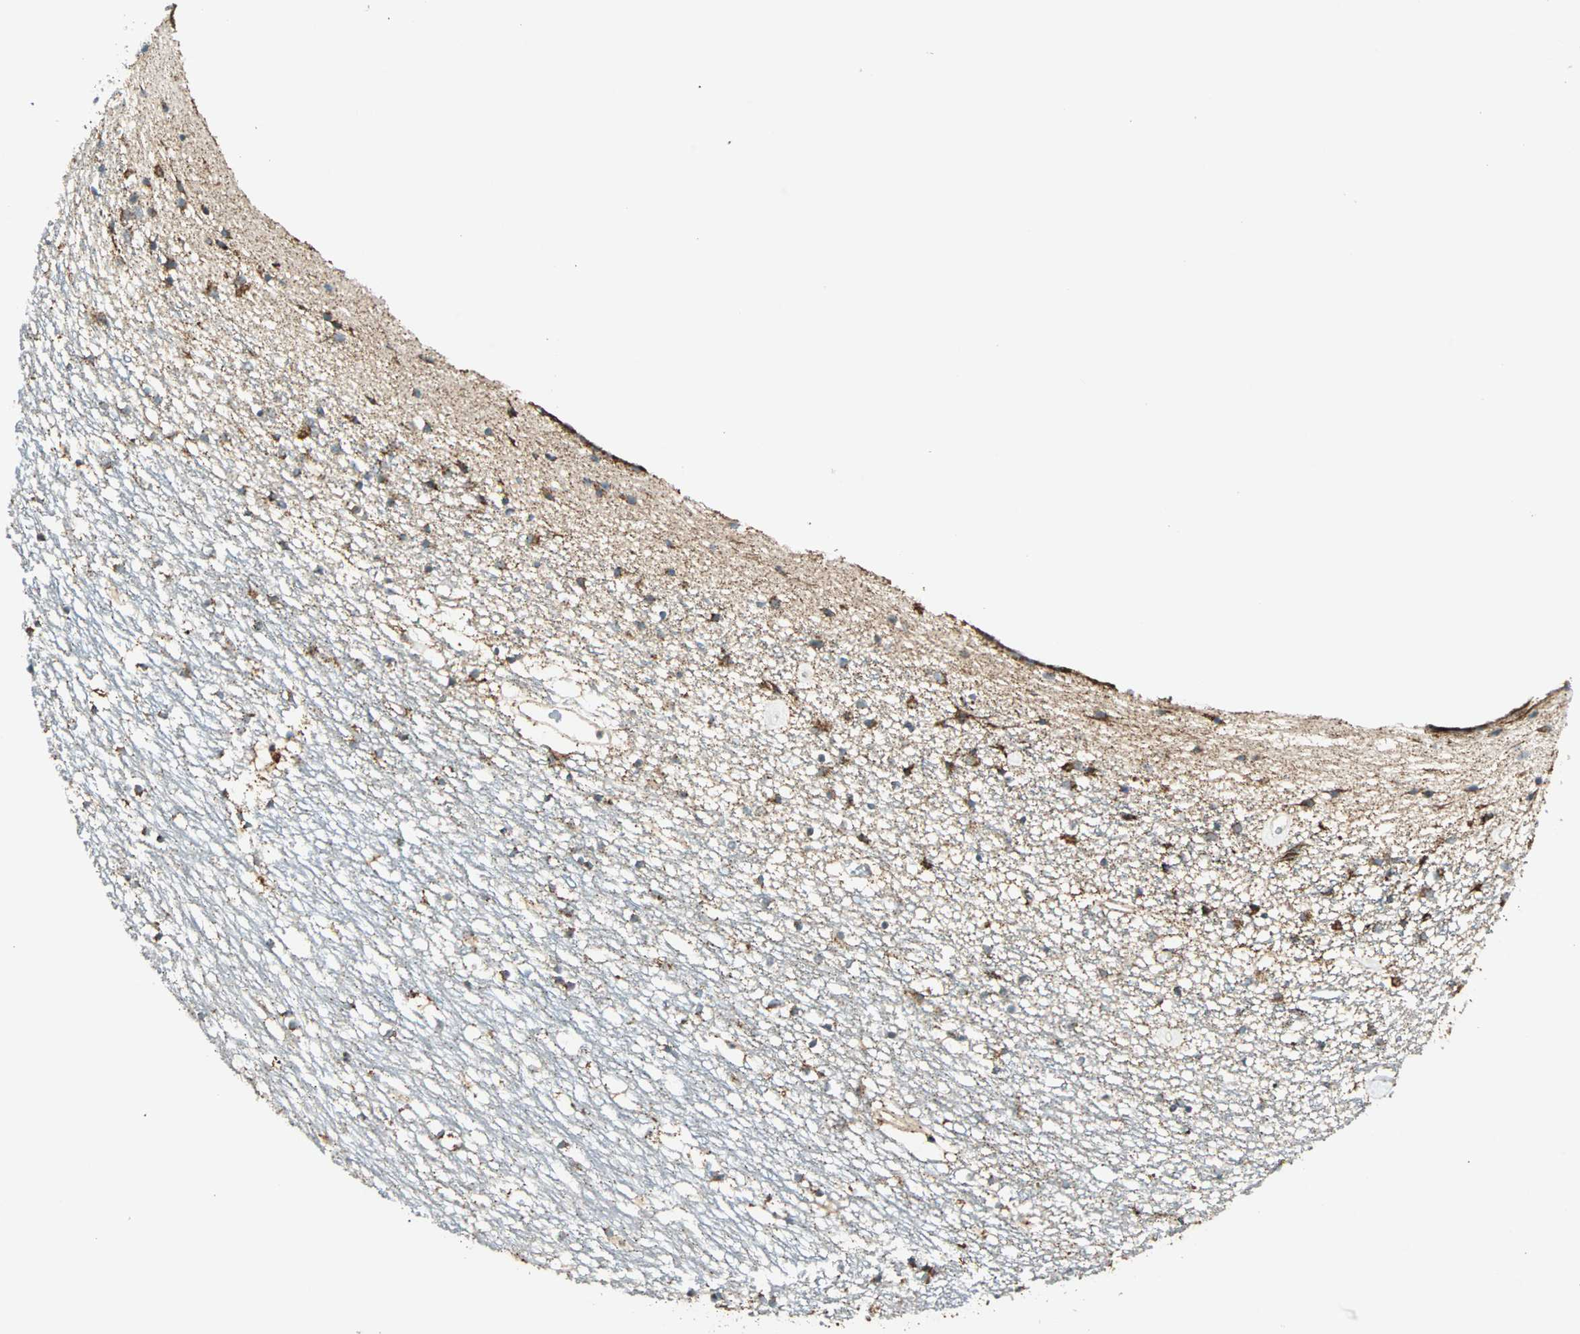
{"staining": {"intensity": "weak", "quantity": ">75%", "location": "cytoplasmic/membranous"}, "tissue": "caudate", "cell_type": "Glial cells", "image_type": "normal", "snomed": [{"axis": "morphology", "description": "Normal tissue, NOS"}, {"axis": "topography", "description": "Lateral ventricle wall"}], "caption": "Immunohistochemistry (DAB (3,3'-diaminobenzidine)) staining of normal caudate displays weak cytoplasmic/membranous protein expression in approximately >75% of glial cells.", "gene": "SPRY4", "patient": {"sex": "male", "age": 45}}